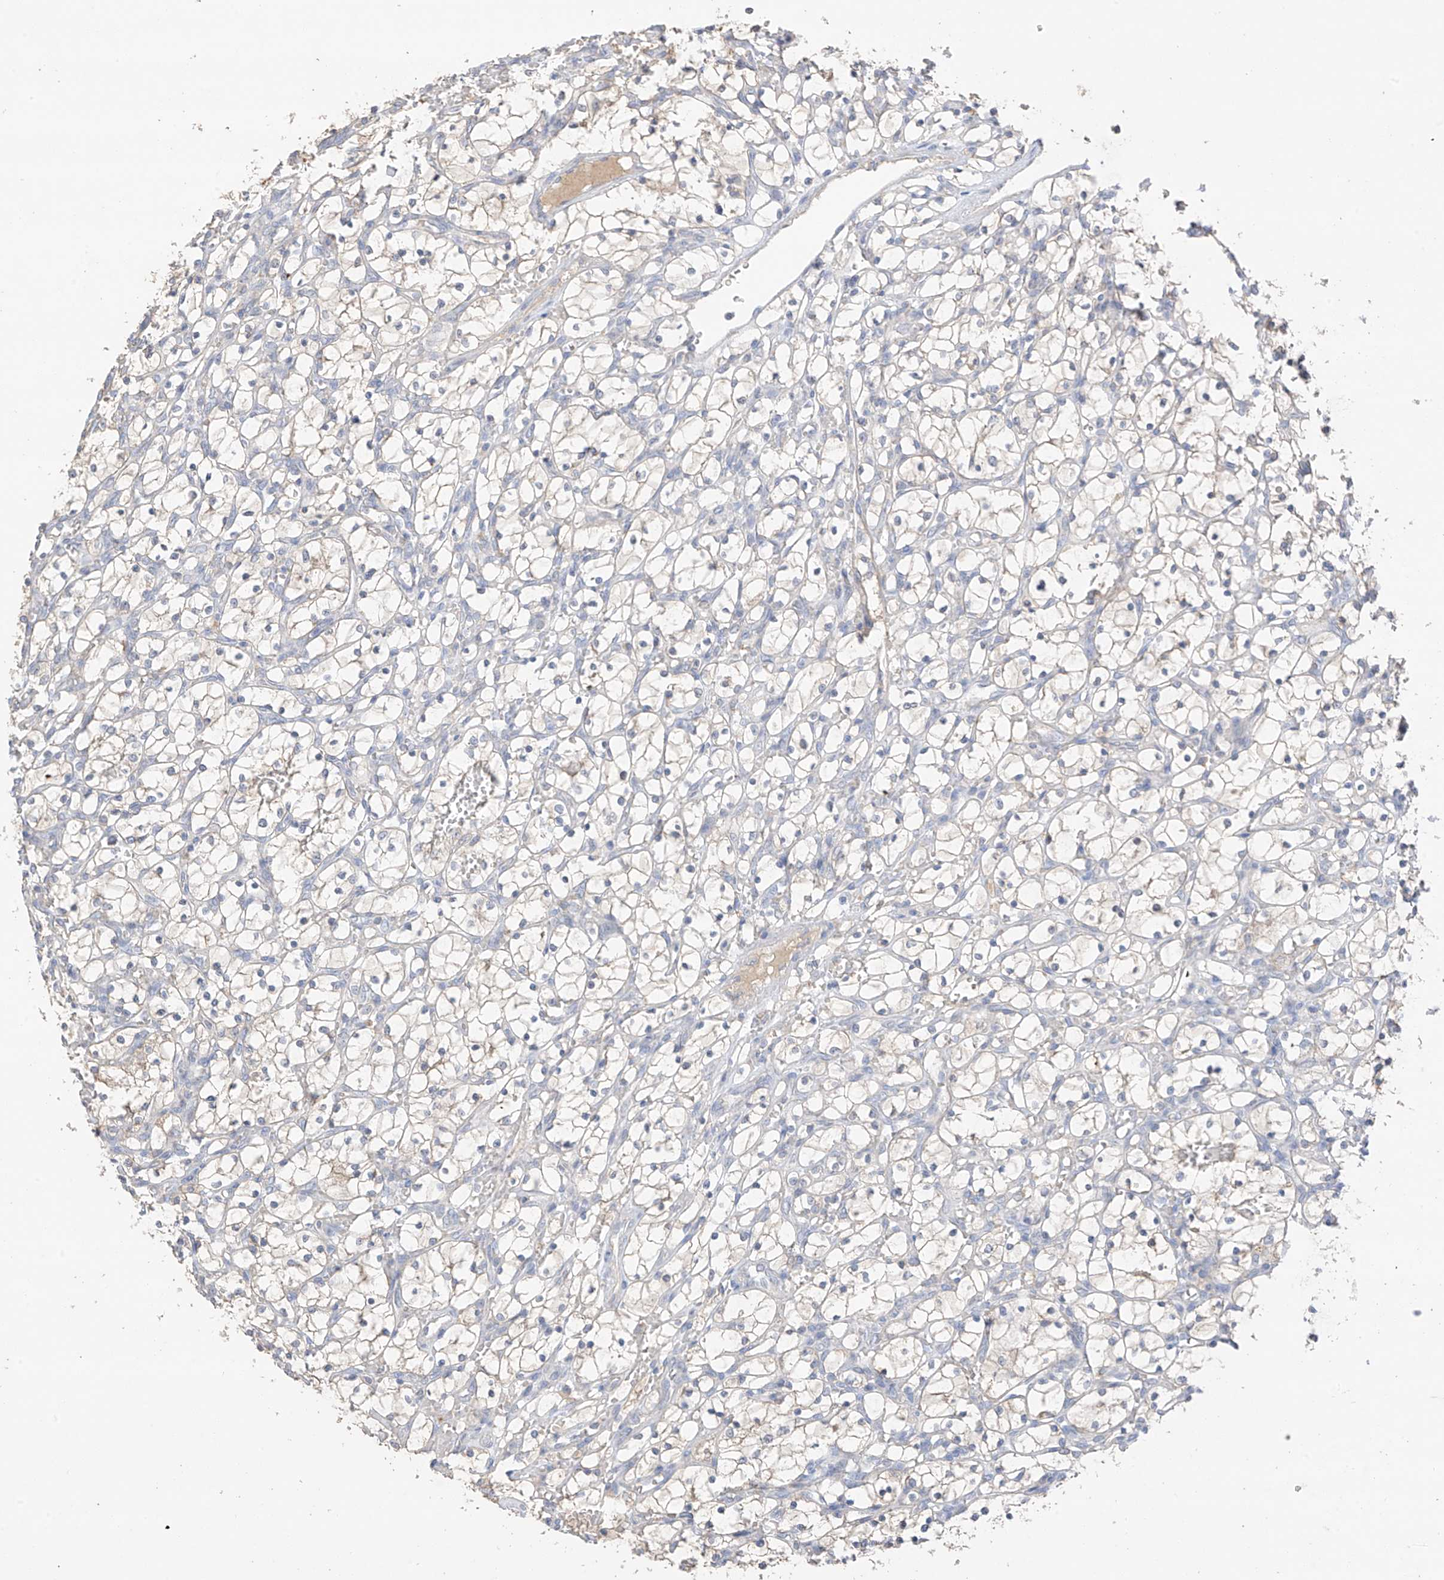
{"staining": {"intensity": "negative", "quantity": "none", "location": "none"}, "tissue": "renal cancer", "cell_type": "Tumor cells", "image_type": "cancer", "snomed": [{"axis": "morphology", "description": "Adenocarcinoma, NOS"}, {"axis": "topography", "description": "Kidney"}], "caption": "Tumor cells are negative for brown protein staining in renal adenocarcinoma.", "gene": "CAPN13", "patient": {"sex": "female", "age": 69}}